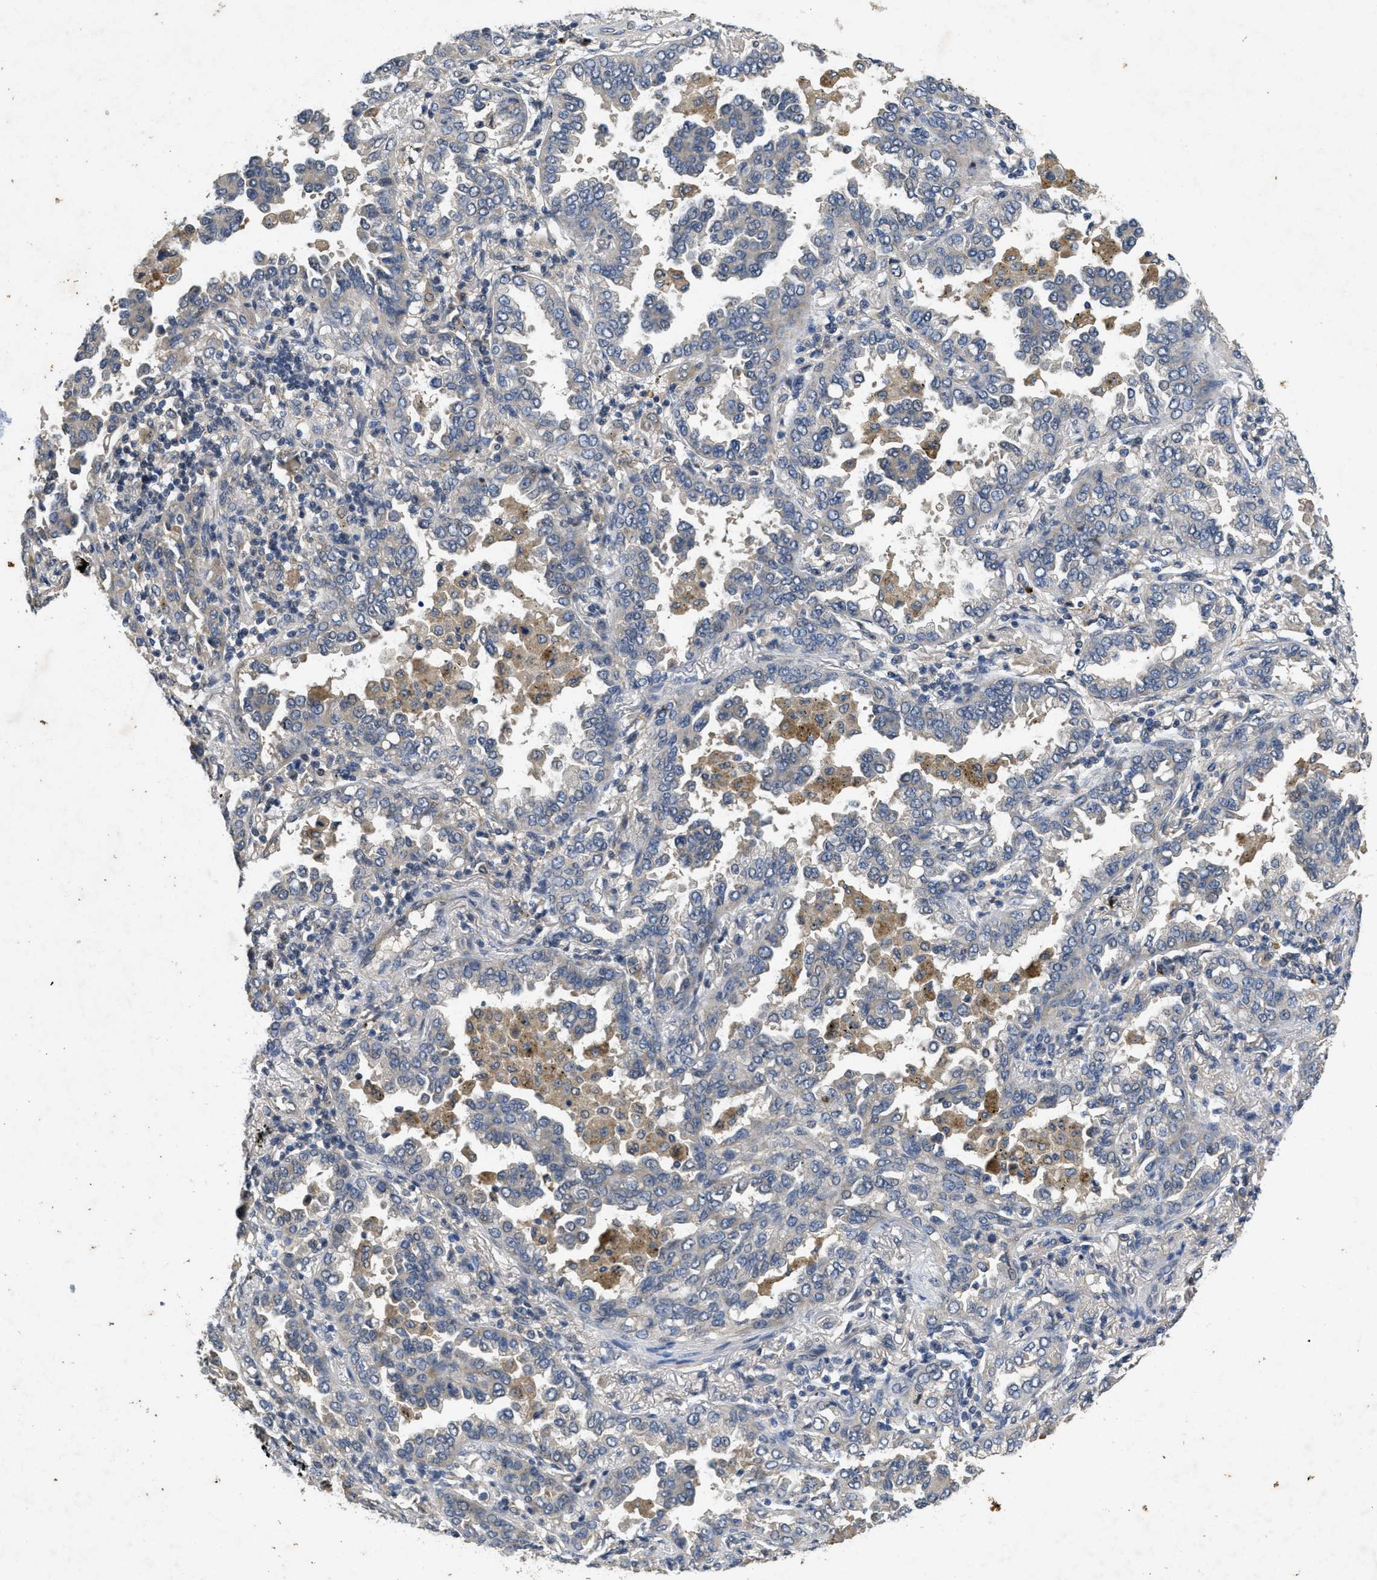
{"staining": {"intensity": "weak", "quantity": "<25%", "location": "cytoplasmic/membranous"}, "tissue": "lung cancer", "cell_type": "Tumor cells", "image_type": "cancer", "snomed": [{"axis": "morphology", "description": "Normal tissue, NOS"}, {"axis": "morphology", "description": "Adenocarcinoma, NOS"}, {"axis": "topography", "description": "Lung"}], "caption": "There is no significant expression in tumor cells of lung adenocarcinoma.", "gene": "PAPOLG", "patient": {"sex": "male", "age": 59}}